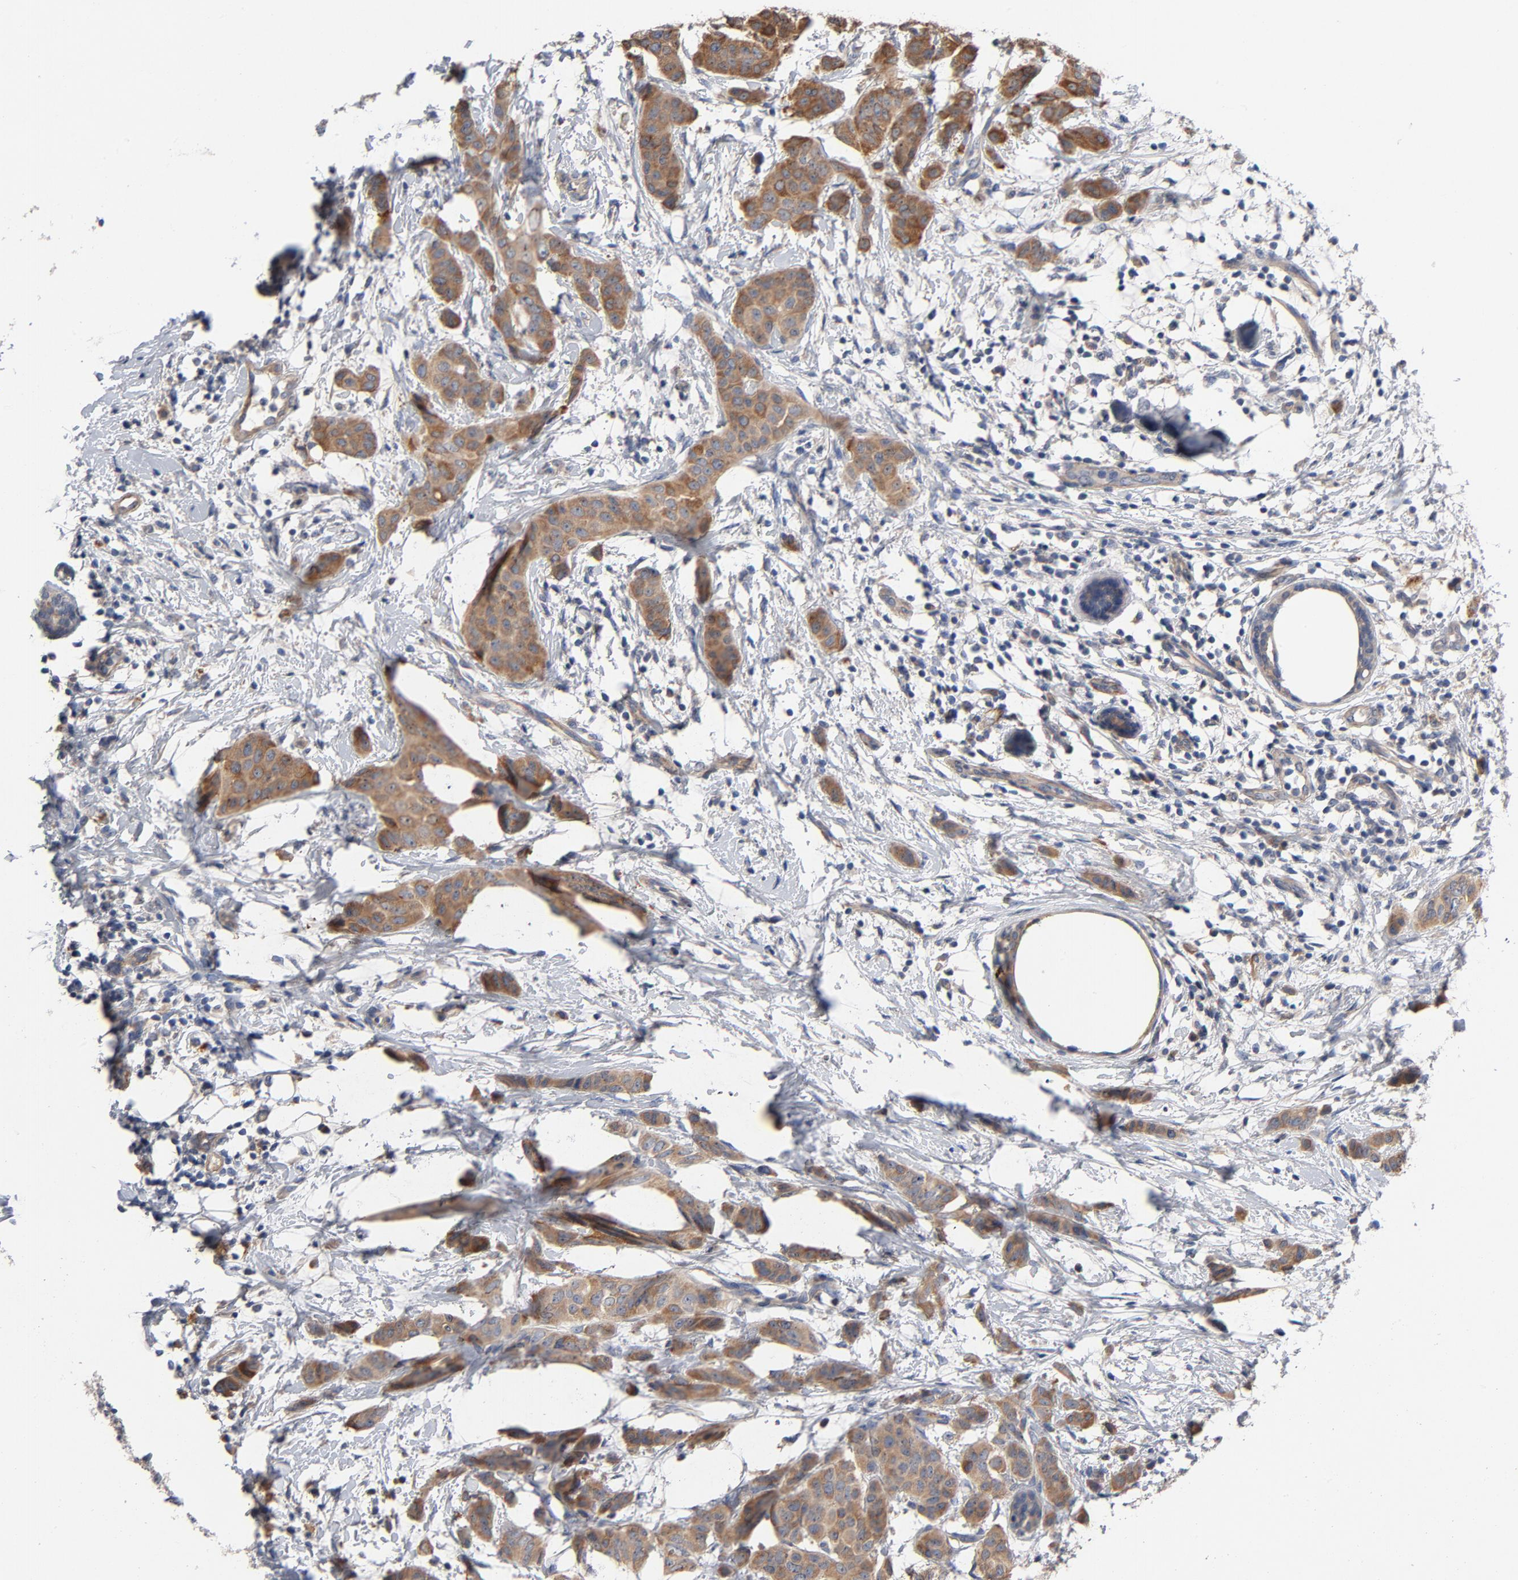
{"staining": {"intensity": "moderate", "quantity": ">75%", "location": "cytoplasmic/membranous"}, "tissue": "breast cancer", "cell_type": "Tumor cells", "image_type": "cancer", "snomed": [{"axis": "morphology", "description": "Duct carcinoma"}, {"axis": "topography", "description": "Breast"}], "caption": "Immunohistochemistry staining of breast invasive ductal carcinoma, which exhibits medium levels of moderate cytoplasmic/membranous positivity in approximately >75% of tumor cells indicating moderate cytoplasmic/membranous protein positivity. The staining was performed using DAB (brown) for protein detection and nuclei were counterstained in hematoxylin (blue).", "gene": "CCDC134", "patient": {"sex": "female", "age": 40}}